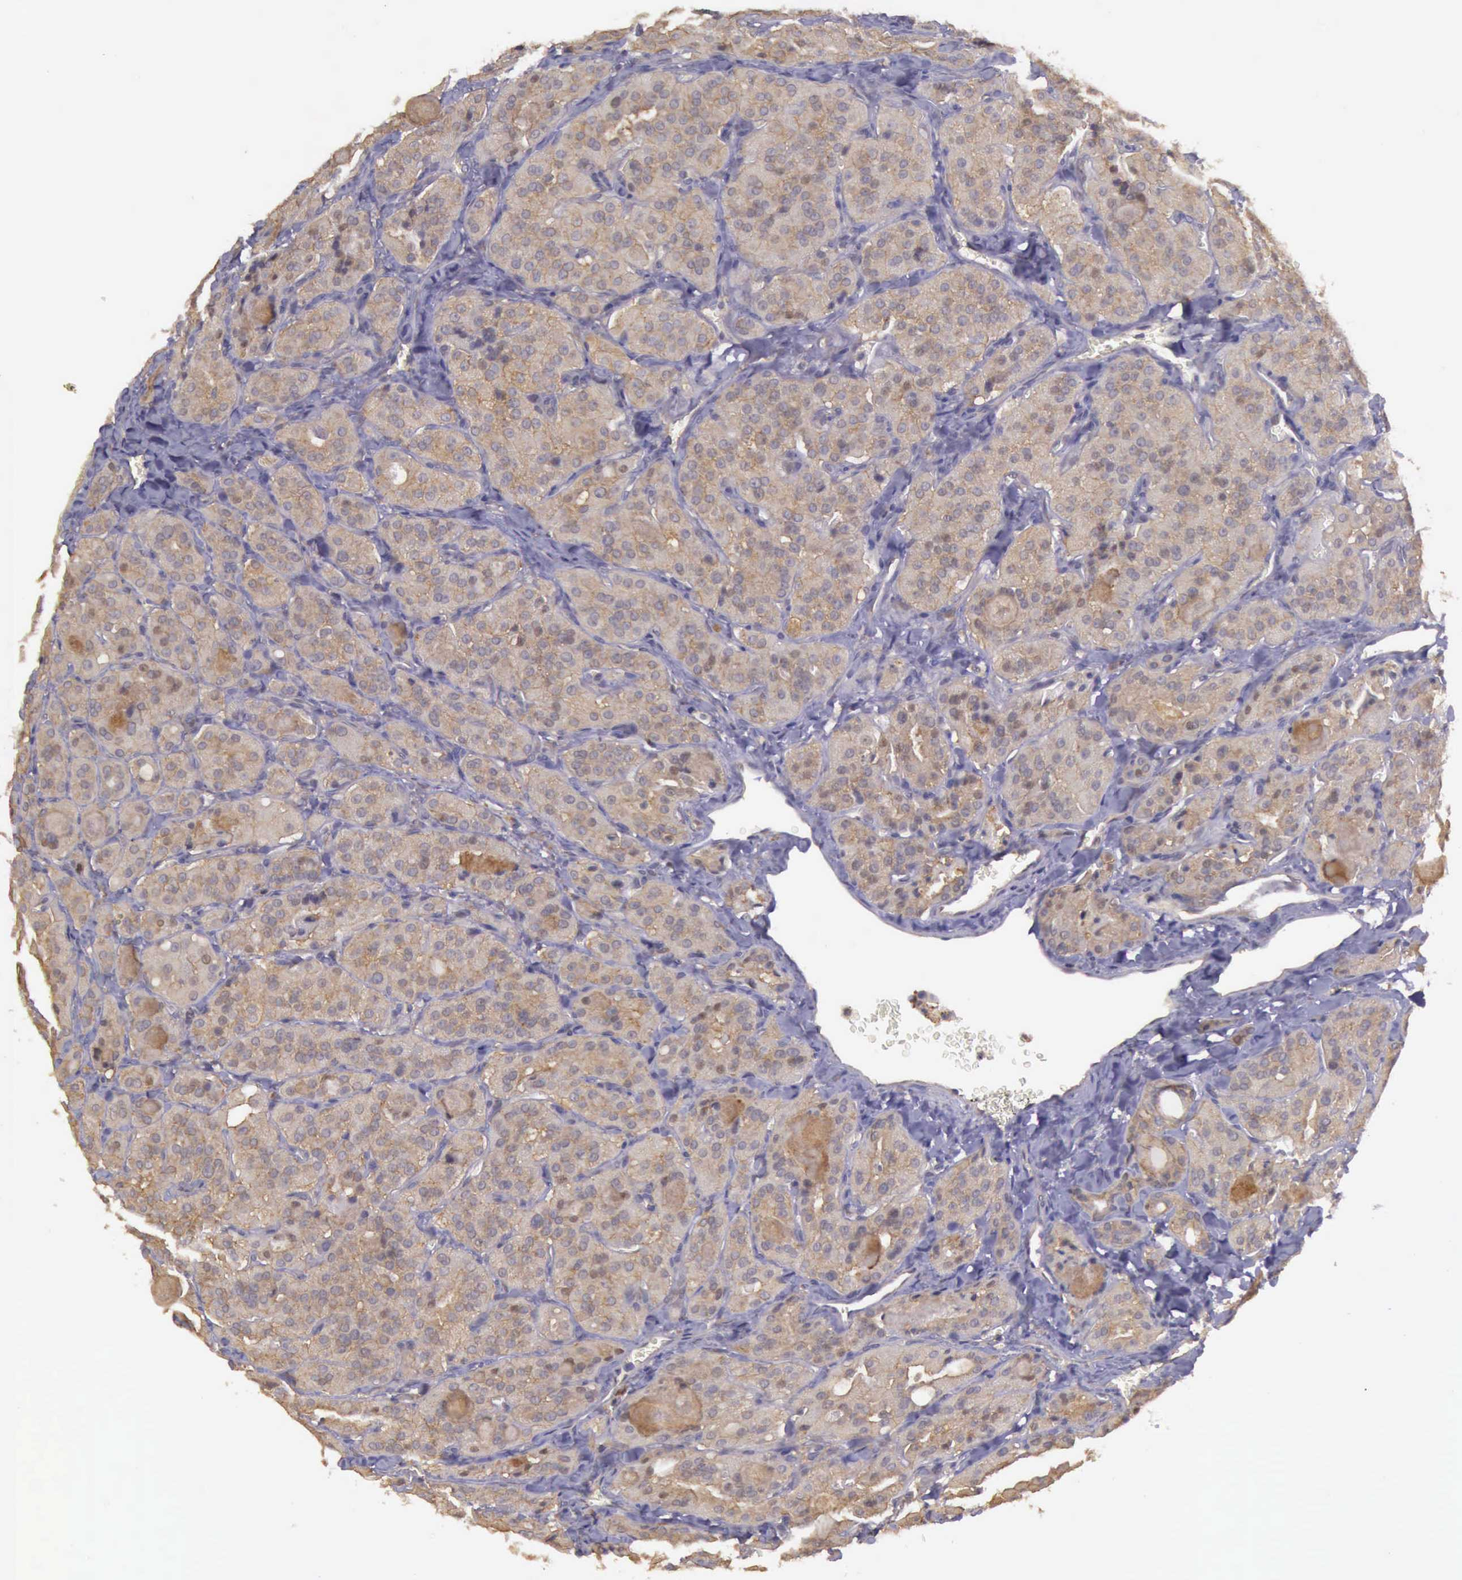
{"staining": {"intensity": "moderate", "quantity": ">75%", "location": "cytoplasmic/membranous"}, "tissue": "thyroid cancer", "cell_type": "Tumor cells", "image_type": "cancer", "snomed": [{"axis": "morphology", "description": "Carcinoma, NOS"}, {"axis": "topography", "description": "Thyroid gland"}], "caption": "Thyroid carcinoma tissue reveals moderate cytoplasmic/membranous expression in approximately >75% of tumor cells Nuclei are stained in blue.", "gene": "EIF5", "patient": {"sex": "male", "age": 76}}